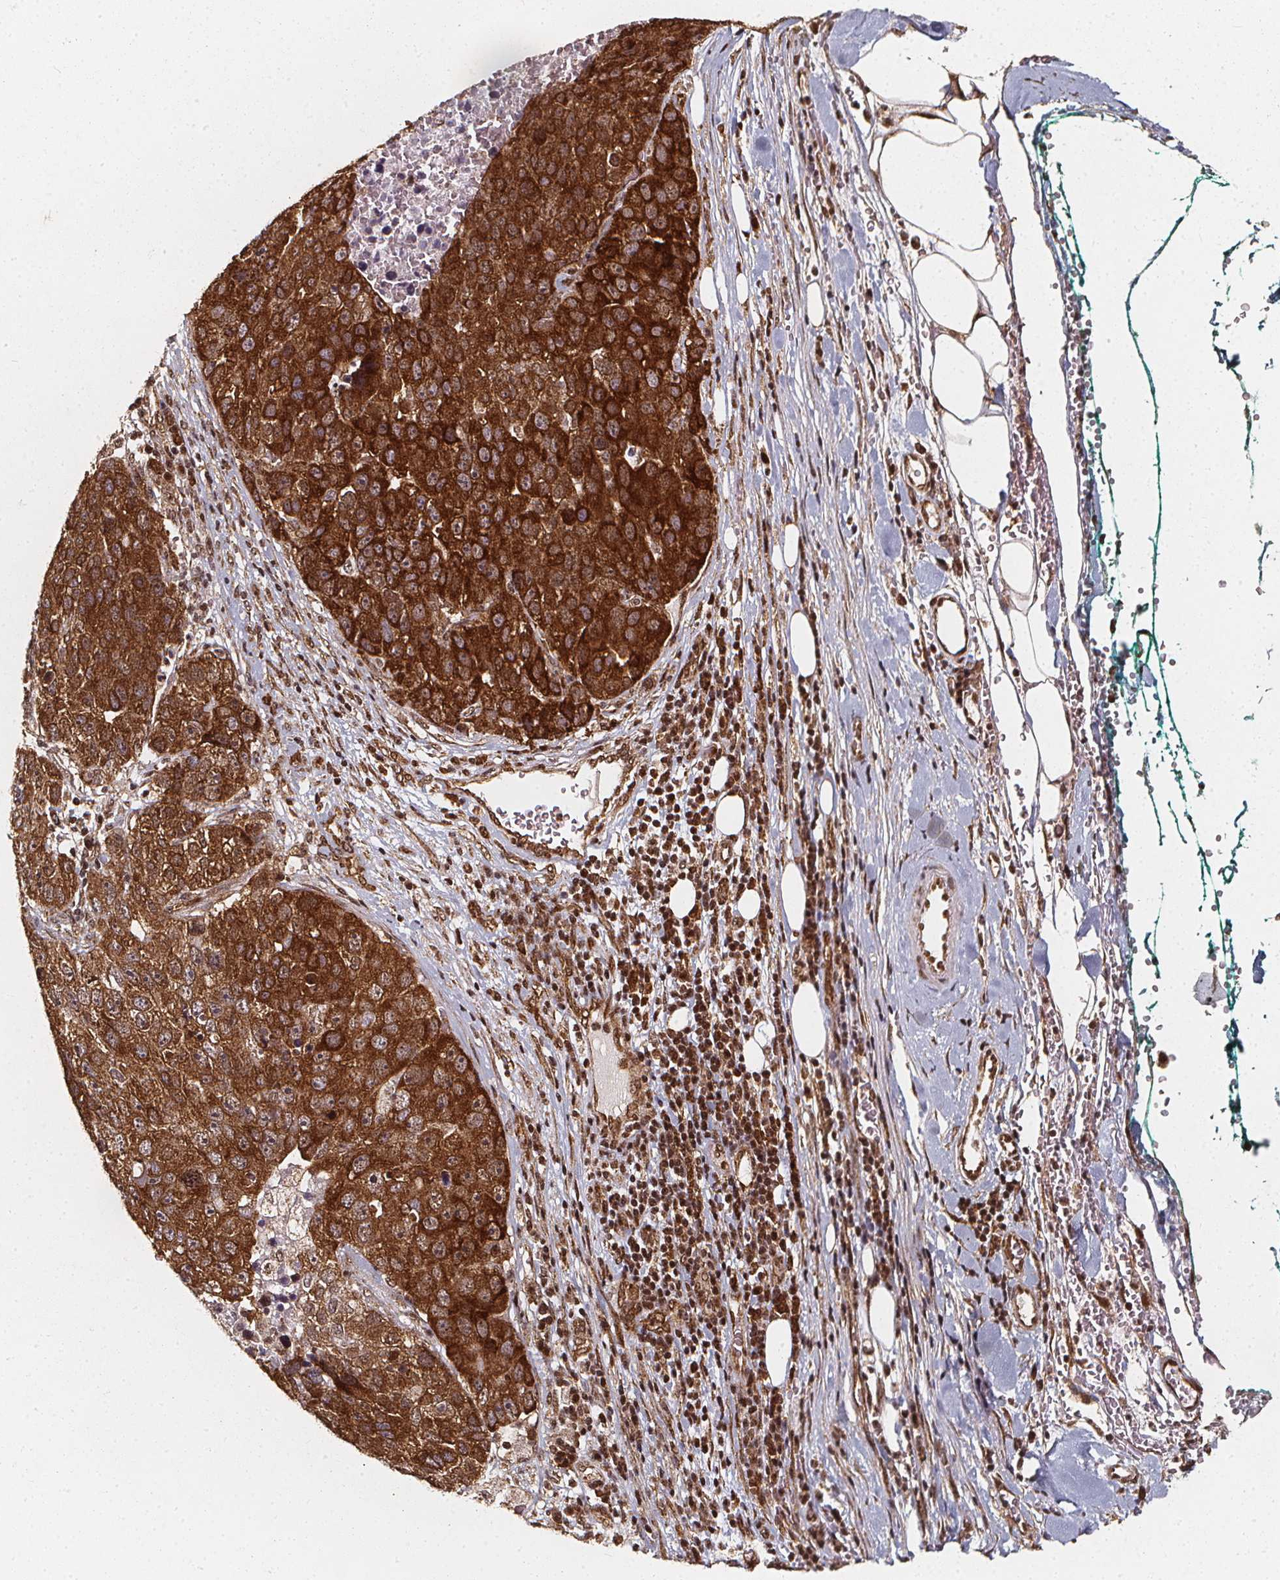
{"staining": {"intensity": "strong", "quantity": ">75%", "location": "cytoplasmic/membranous,nuclear"}, "tissue": "pancreatic cancer", "cell_type": "Tumor cells", "image_type": "cancer", "snomed": [{"axis": "morphology", "description": "Adenocarcinoma, NOS"}, {"axis": "topography", "description": "Pancreas"}], "caption": "Brown immunohistochemical staining in human adenocarcinoma (pancreatic) shows strong cytoplasmic/membranous and nuclear positivity in approximately >75% of tumor cells. (Brightfield microscopy of DAB IHC at high magnification).", "gene": "SMN1", "patient": {"sex": "female", "age": 61}}